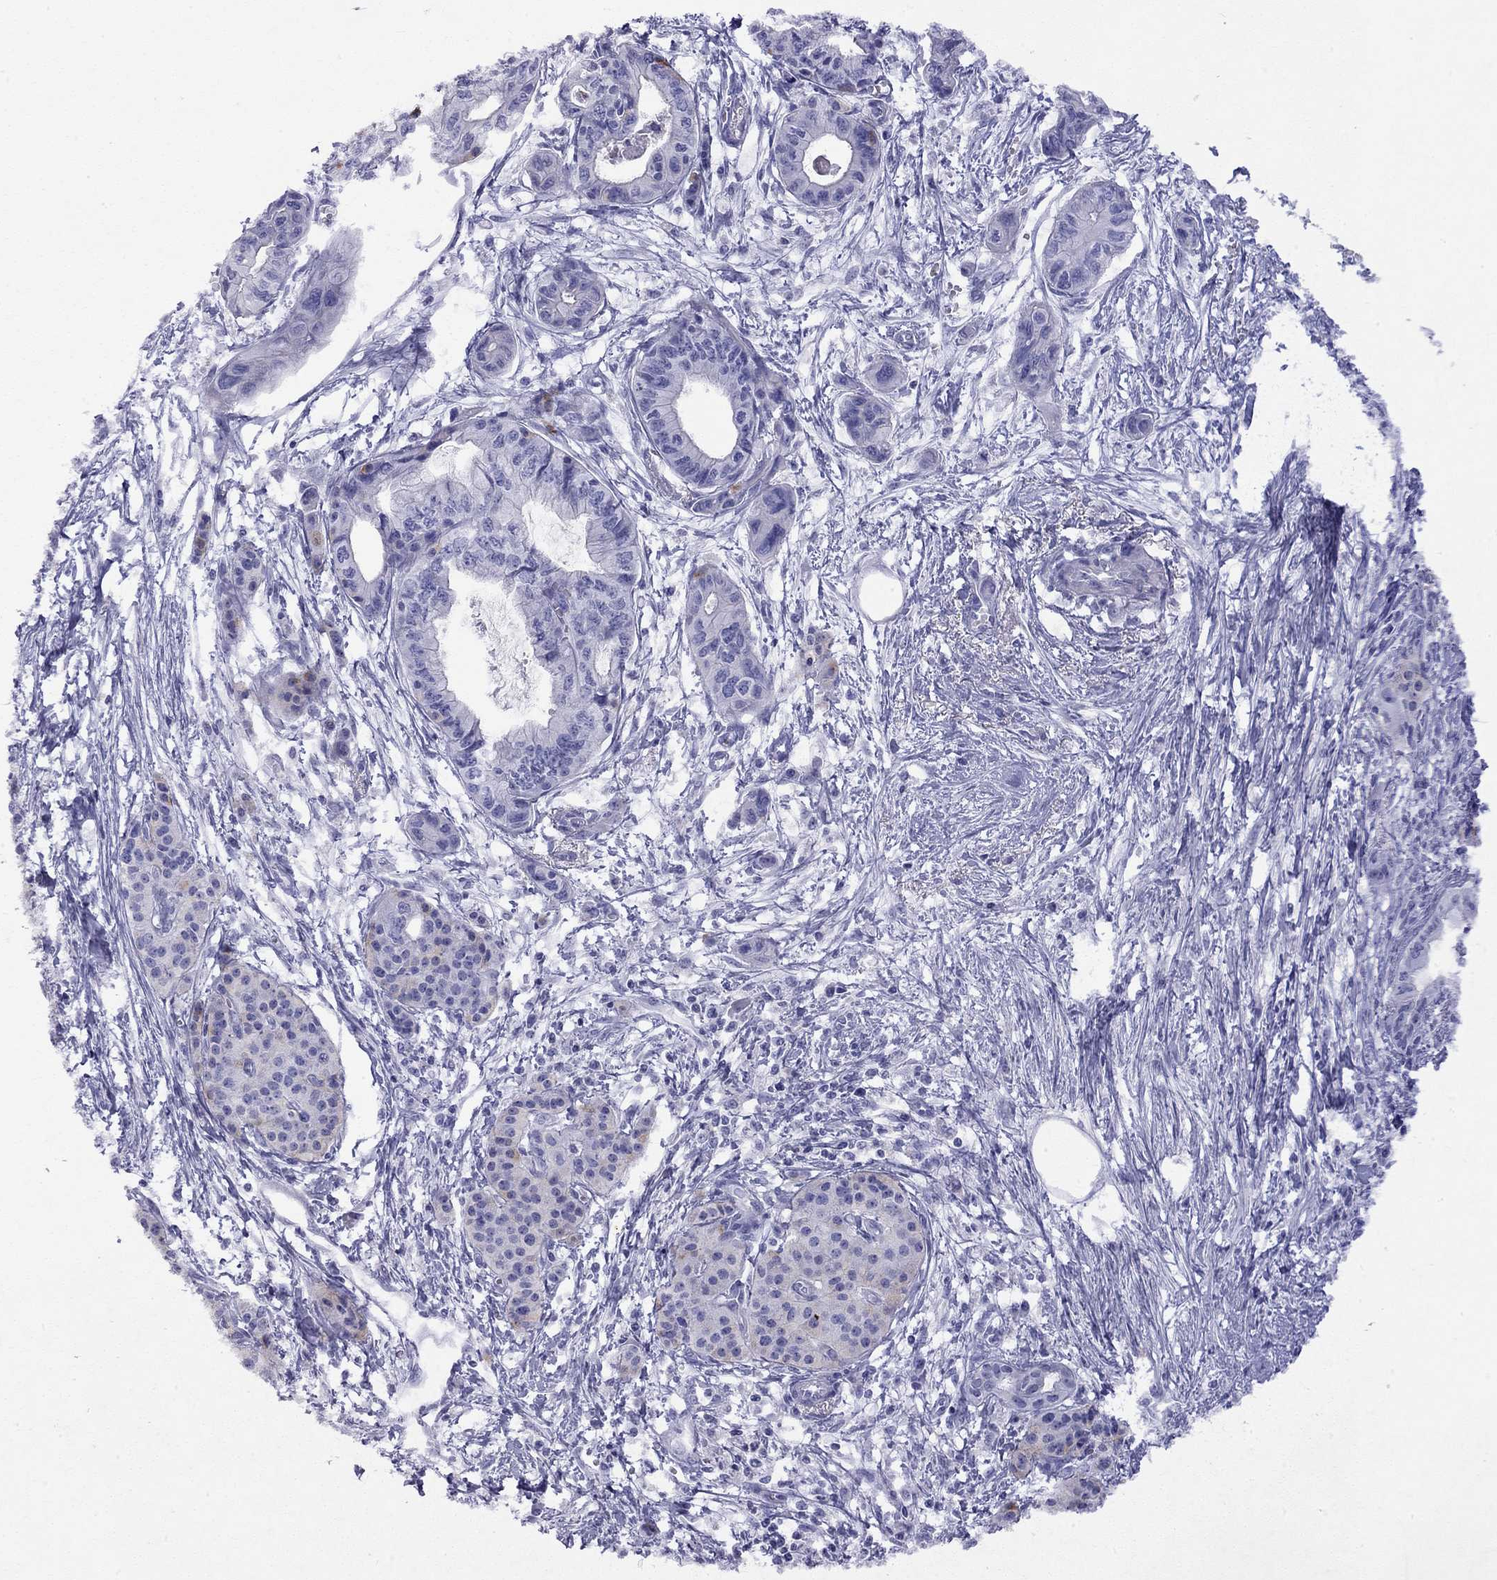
{"staining": {"intensity": "negative", "quantity": "none", "location": "none"}, "tissue": "pancreatic cancer", "cell_type": "Tumor cells", "image_type": "cancer", "snomed": [{"axis": "morphology", "description": "Adenocarcinoma, NOS"}, {"axis": "topography", "description": "Pancreas"}], "caption": "Protein analysis of pancreatic adenocarcinoma reveals no significant positivity in tumor cells.", "gene": "GNAT3", "patient": {"sex": "female", "age": 76}}